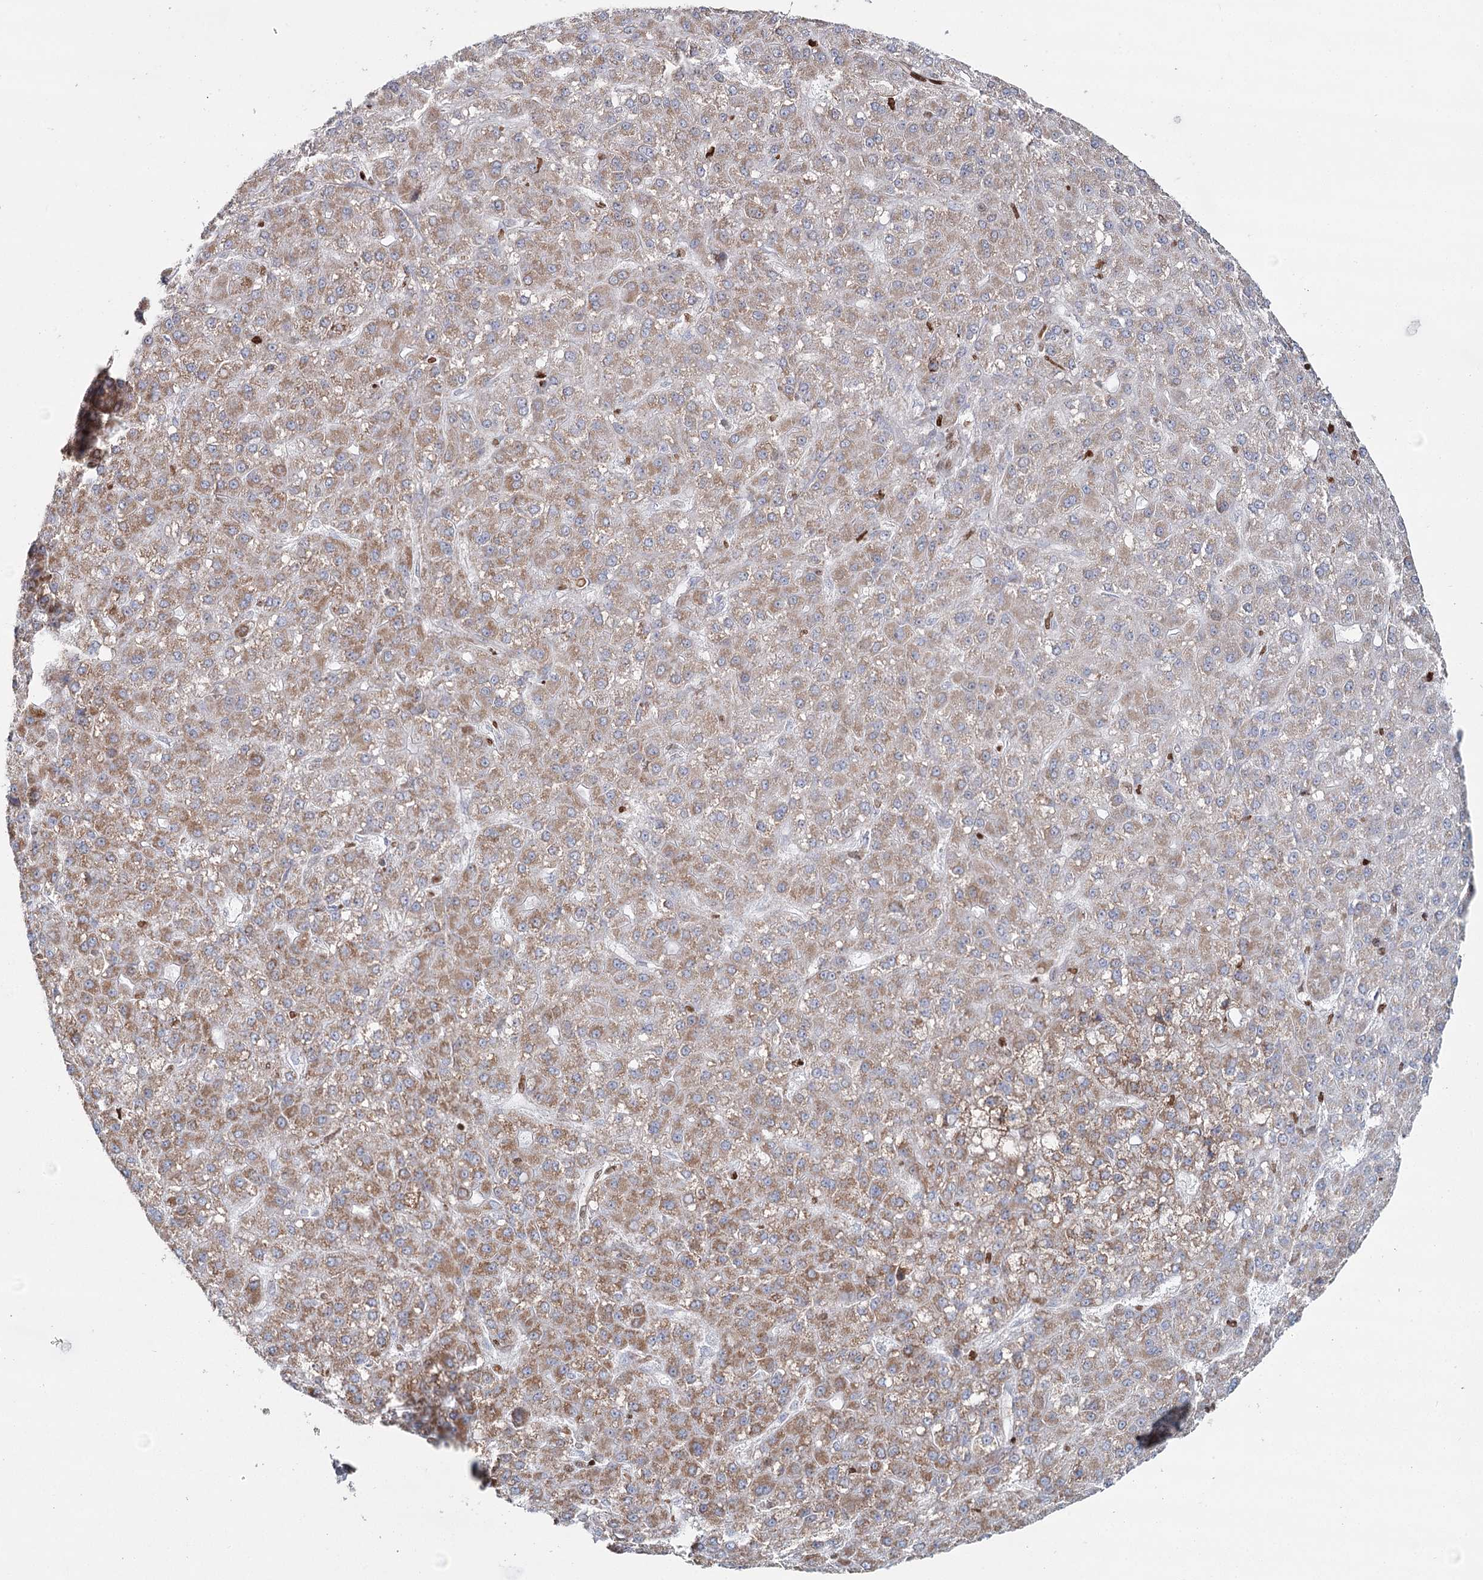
{"staining": {"intensity": "moderate", "quantity": ">75%", "location": "cytoplasmic/membranous"}, "tissue": "liver cancer", "cell_type": "Tumor cells", "image_type": "cancer", "snomed": [{"axis": "morphology", "description": "Carcinoma, Hepatocellular, NOS"}, {"axis": "topography", "description": "Liver"}], "caption": "Tumor cells show medium levels of moderate cytoplasmic/membranous expression in about >75% of cells in human hepatocellular carcinoma (liver).", "gene": "PDHX", "patient": {"sex": "male", "age": 67}}